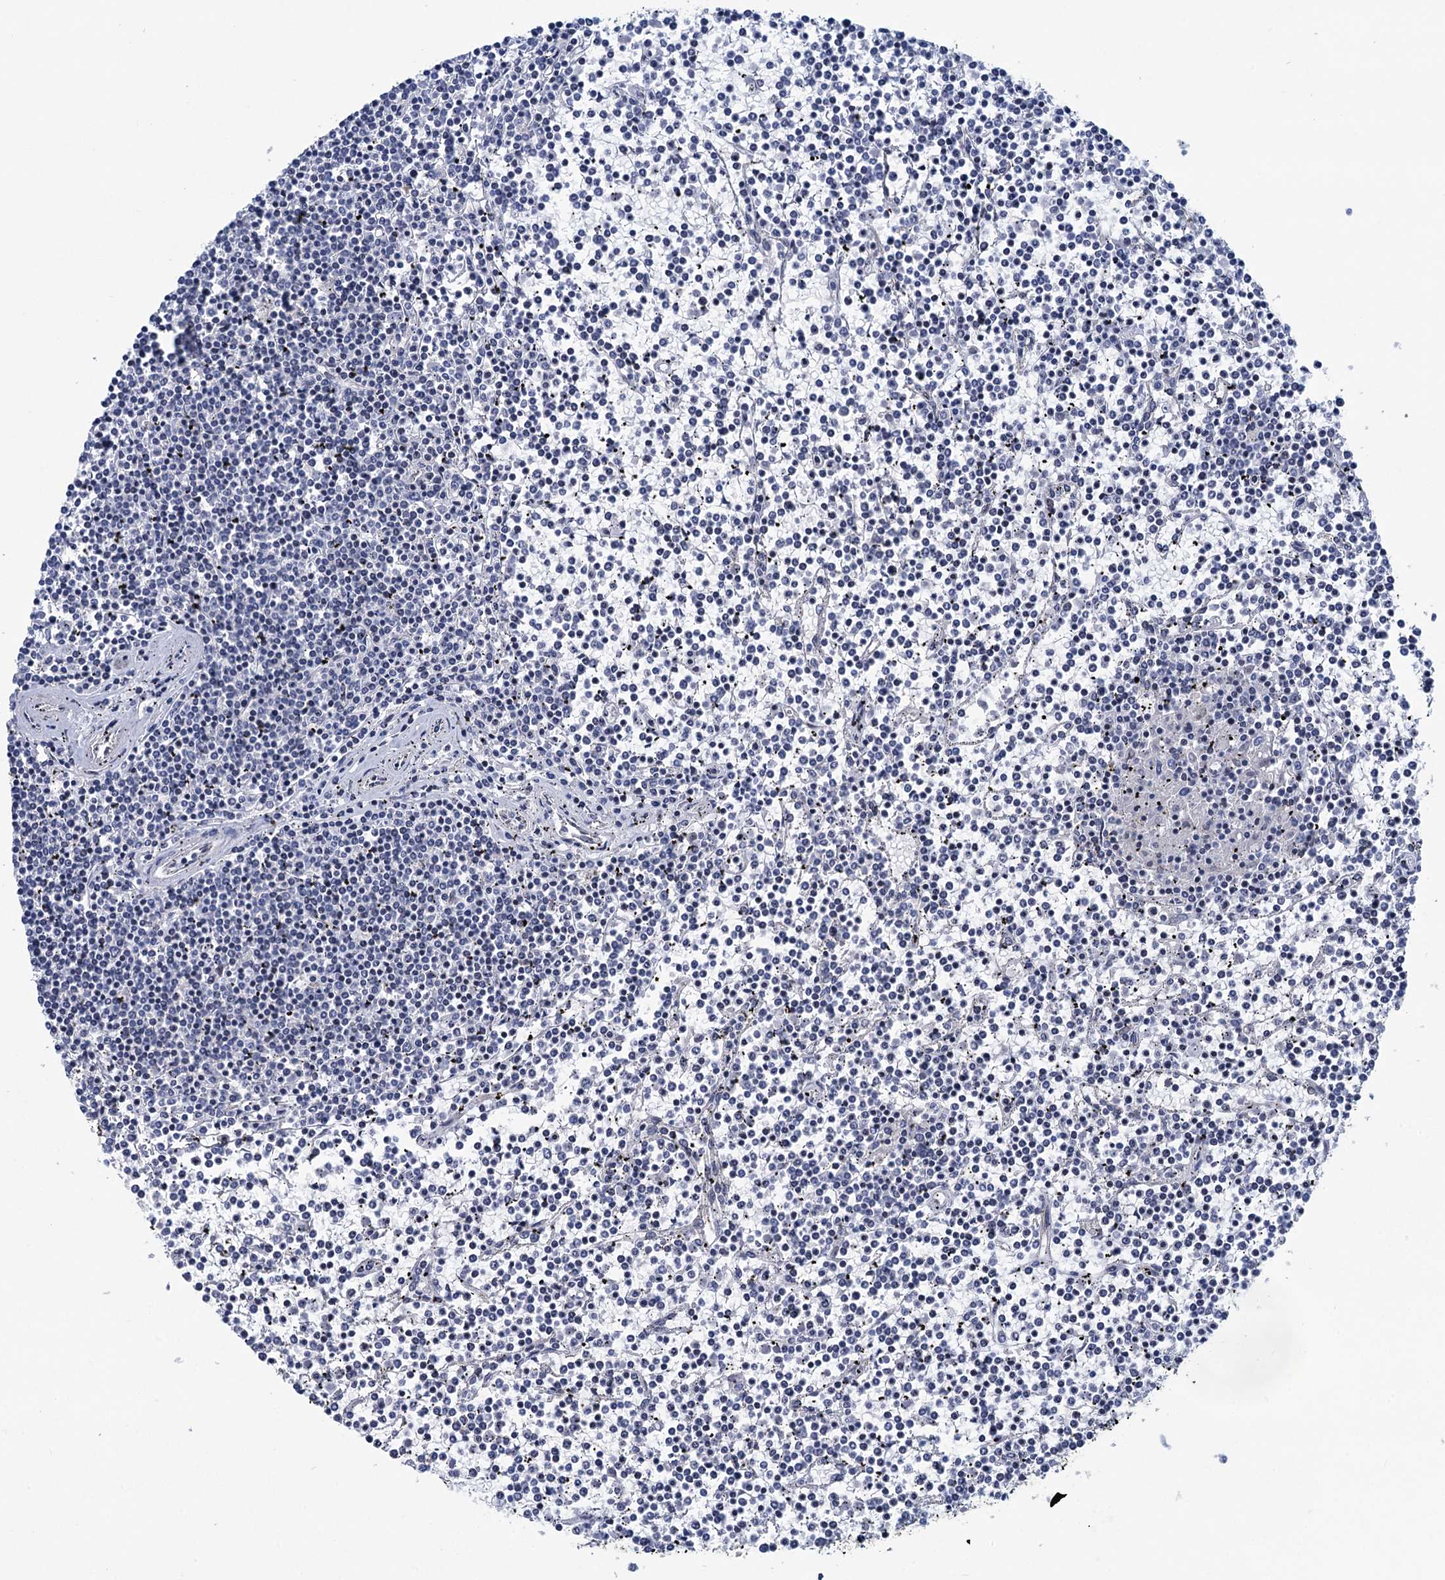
{"staining": {"intensity": "negative", "quantity": "none", "location": "none"}, "tissue": "lymphoma", "cell_type": "Tumor cells", "image_type": "cancer", "snomed": [{"axis": "morphology", "description": "Malignant lymphoma, non-Hodgkin's type, Low grade"}, {"axis": "topography", "description": "Spleen"}], "caption": "Image shows no protein staining in tumor cells of lymphoma tissue.", "gene": "CHDH", "patient": {"sex": "female", "age": 19}}